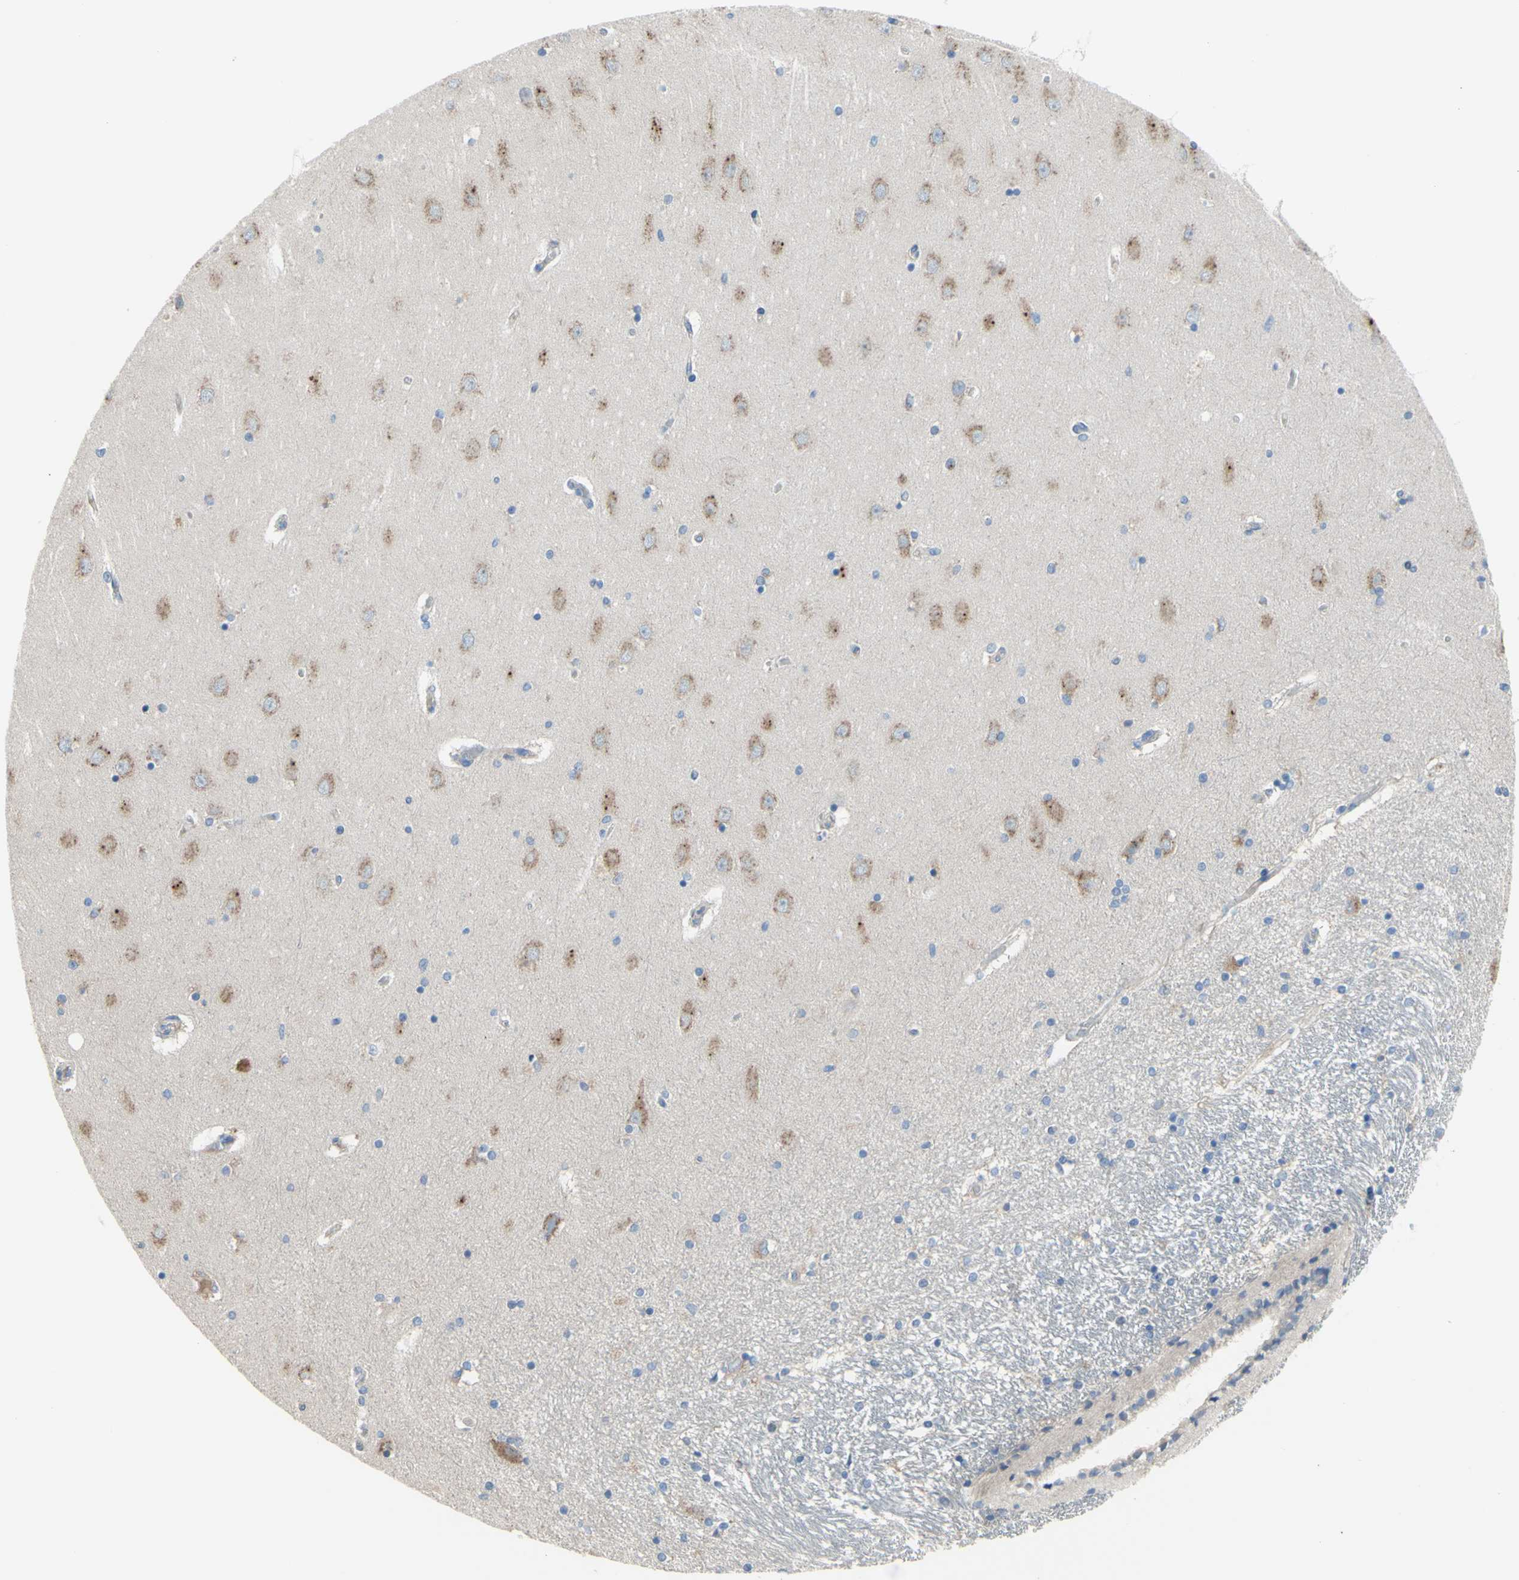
{"staining": {"intensity": "negative", "quantity": "none", "location": "none"}, "tissue": "hippocampus", "cell_type": "Glial cells", "image_type": "normal", "snomed": [{"axis": "morphology", "description": "Normal tissue, NOS"}, {"axis": "topography", "description": "Hippocampus"}], "caption": "An image of human hippocampus is negative for staining in glial cells. (Brightfield microscopy of DAB (3,3'-diaminobenzidine) immunohistochemistry at high magnification).", "gene": "TMEM59L", "patient": {"sex": "female", "age": 54}}